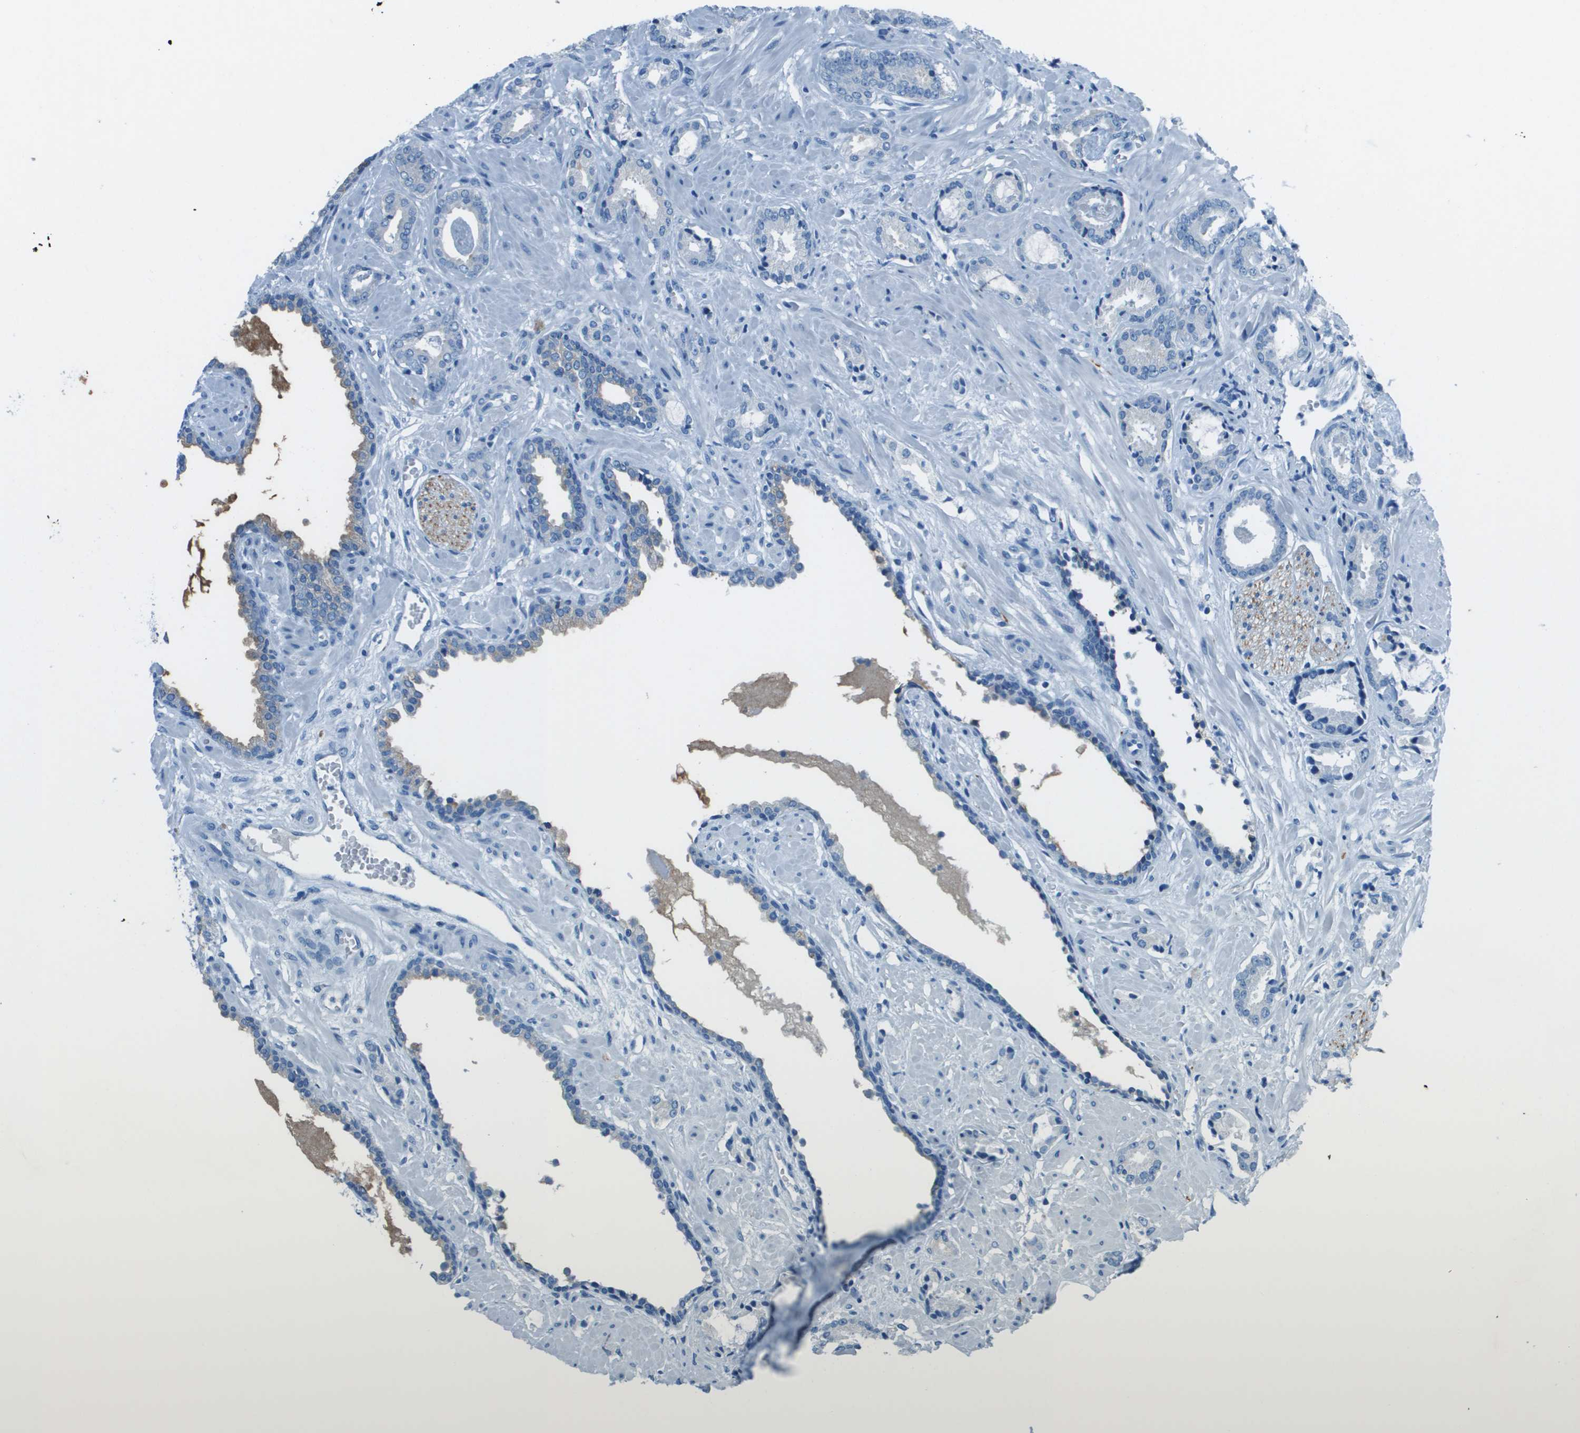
{"staining": {"intensity": "moderate", "quantity": "<25%", "location": "cytoplasmic/membranous"}, "tissue": "prostate cancer", "cell_type": "Tumor cells", "image_type": "cancer", "snomed": [{"axis": "morphology", "description": "Adenocarcinoma, Low grade"}, {"axis": "topography", "description": "Prostate"}], "caption": "The micrograph shows staining of prostate cancer, revealing moderate cytoplasmic/membranous protein expression (brown color) within tumor cells. (IHC, brightfield microscopy, high magnification).", "gene": "SLC16A10", "patient": {"sex": "male", "age": 53}}